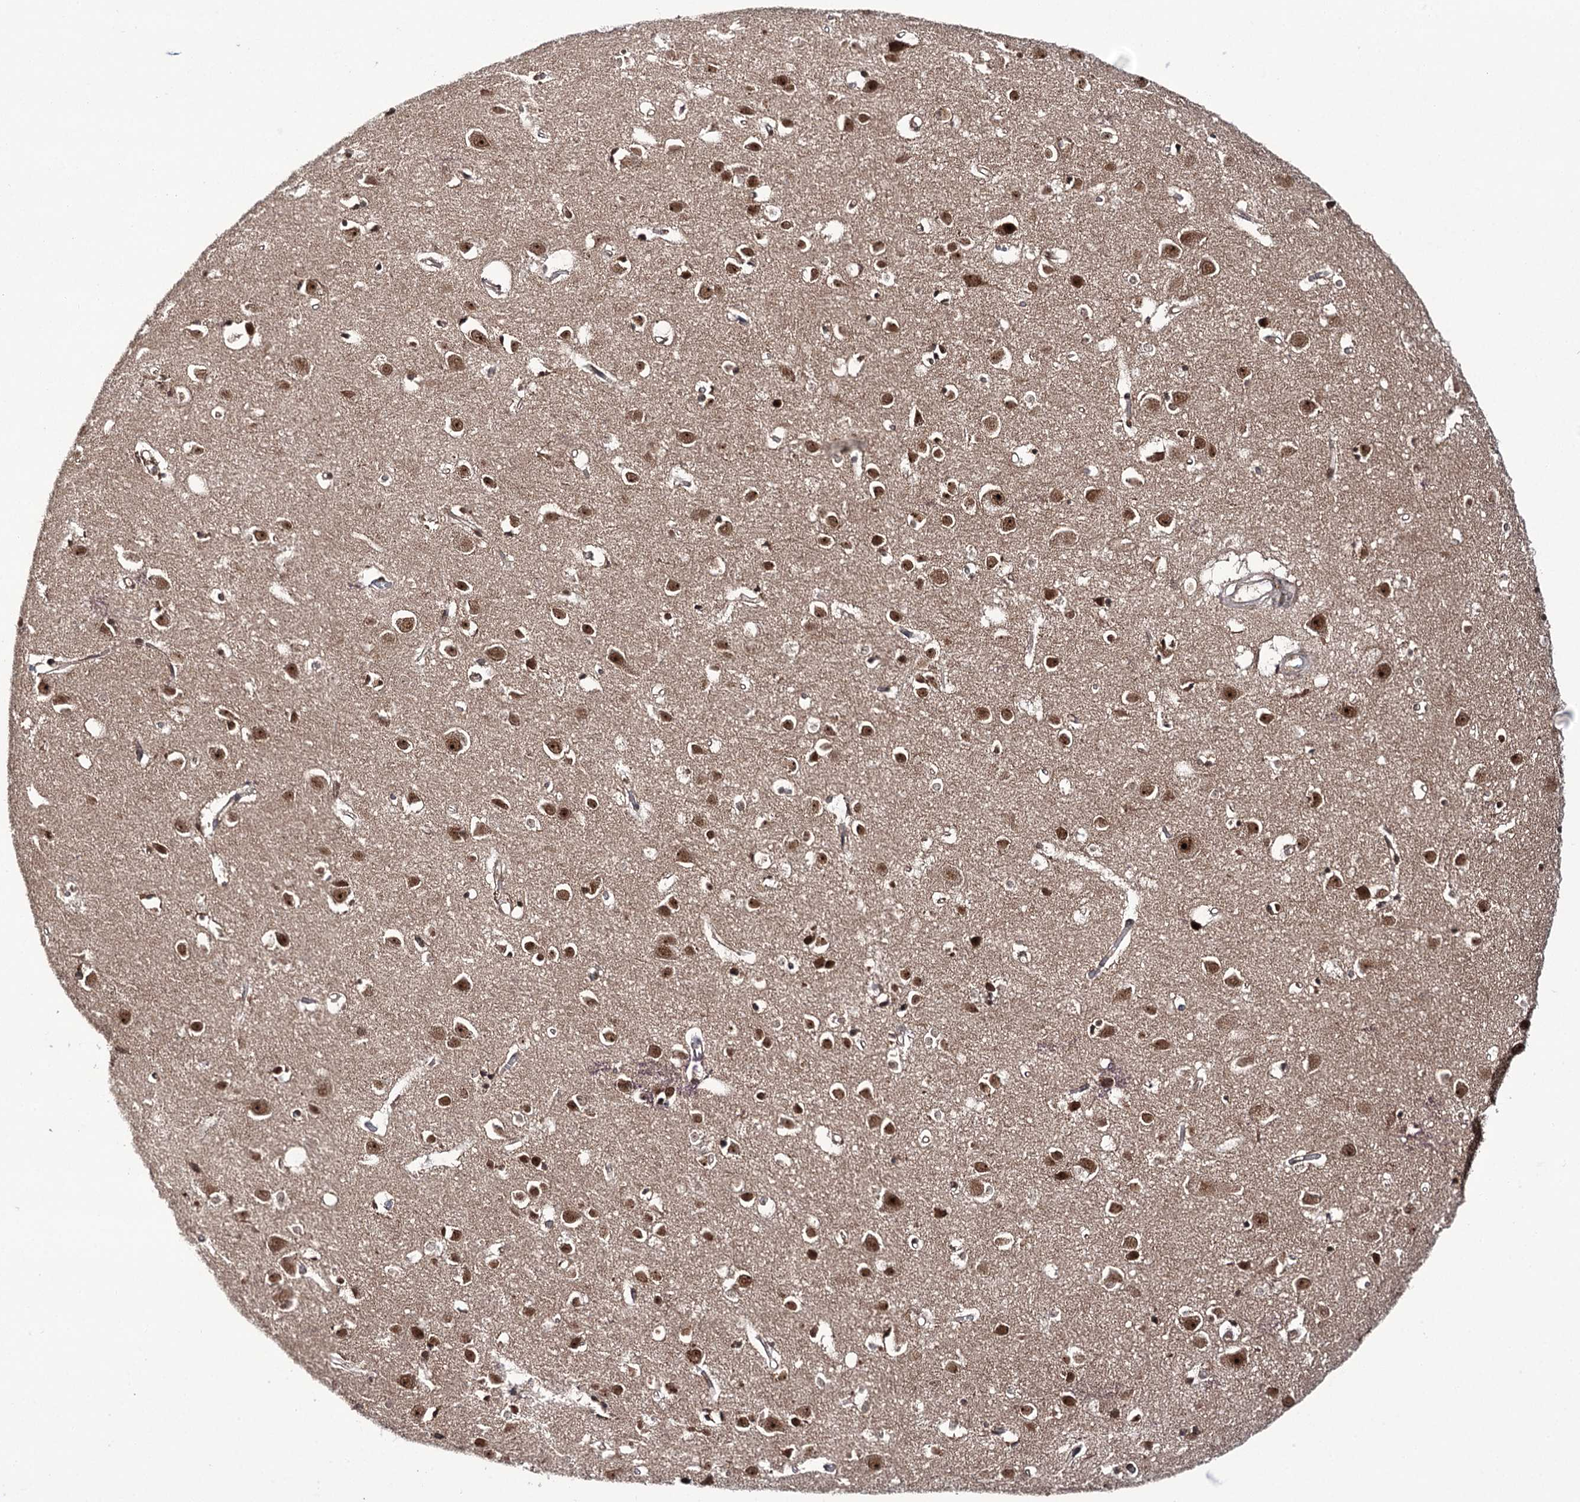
{"staining": {"intensity": "strong", "quantity": ">75%", "location": "nuclear"}, "tissue": "cerebral cortex", "cell_type": "Endothelial cells", "image_type": "normal", "snomed": [{"axis": "morphology", "description": "Normal tissue, NOS"}, {"axis": "topography", "description": "Cerebral cortex"}], "caption": "An image of human cerebral cortex stained for a protein displays strong nuclear brown staining in endothelial cells. The staining was performed using DAB to visualize the protein expression in brown, while the nuclei were stained in blue with hematoxylin (Magnification: 20x).", "gene": "ERCC3", "patient": {"sex": "female", "age": 64}}